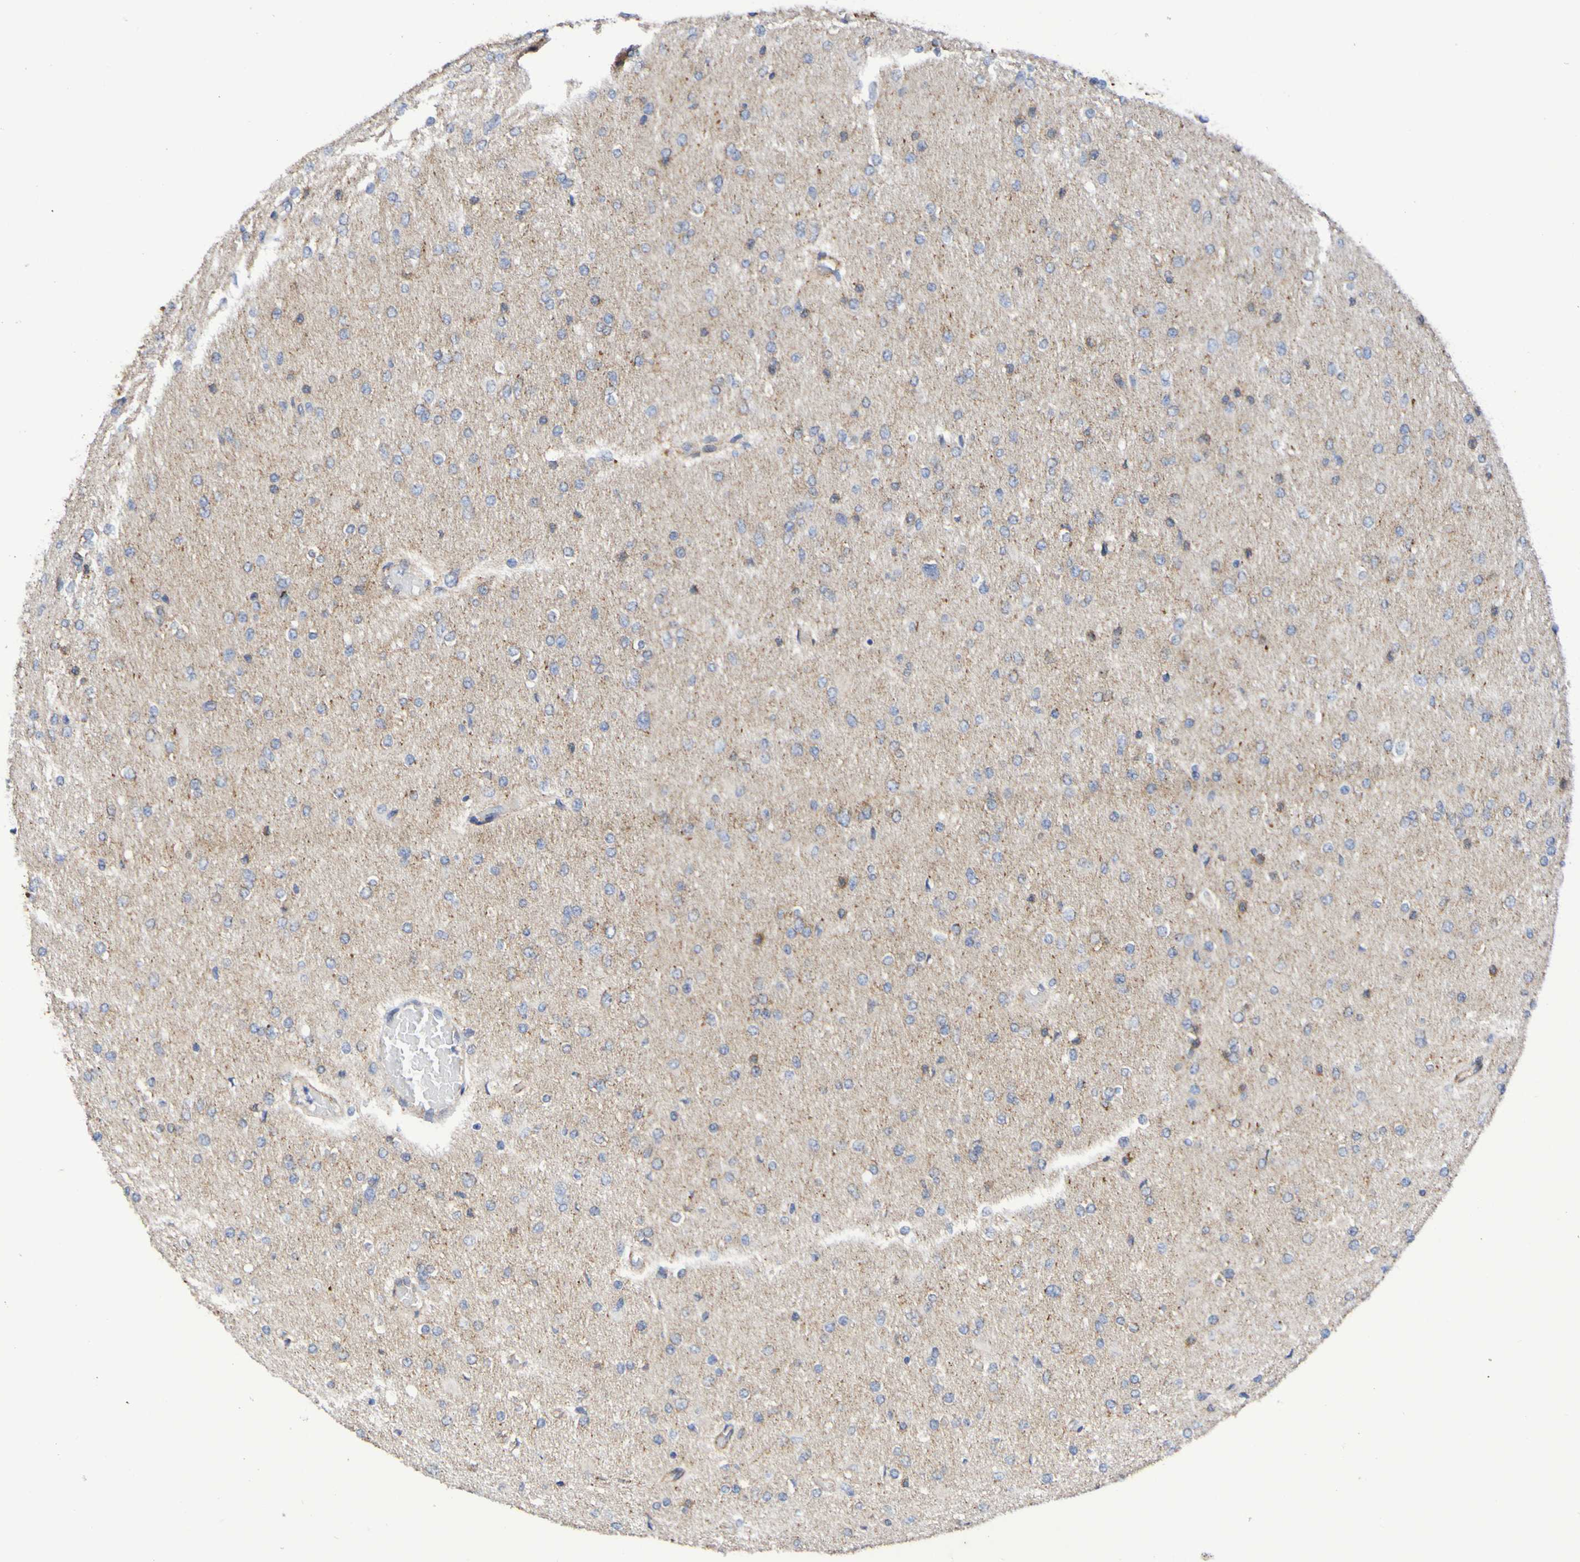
{"staining": {"intensity": "negative", "quantity": "none", "location": "none"}, "tissue": "glioma", "cell_type": "Tumor cells", "image_type": "cancer", "snomed": [{"axis": "morphology", "description": "Glioma, malignant, High grade"}, {"axis": "topography", "description": "Cerebral cortex"}], "caption": "An IHC histopathology image of malignant glioma (high-grade) is shown. There is no staining in tumor cells of malignant glioma (high-grade). Brightfield microscopy of immunohistochemistry stained with DAB (brown) and hematoxylin (blue), captured at high magnification.", "gene": "GJB1", "patient": {"sex": "female", "age": 36}}